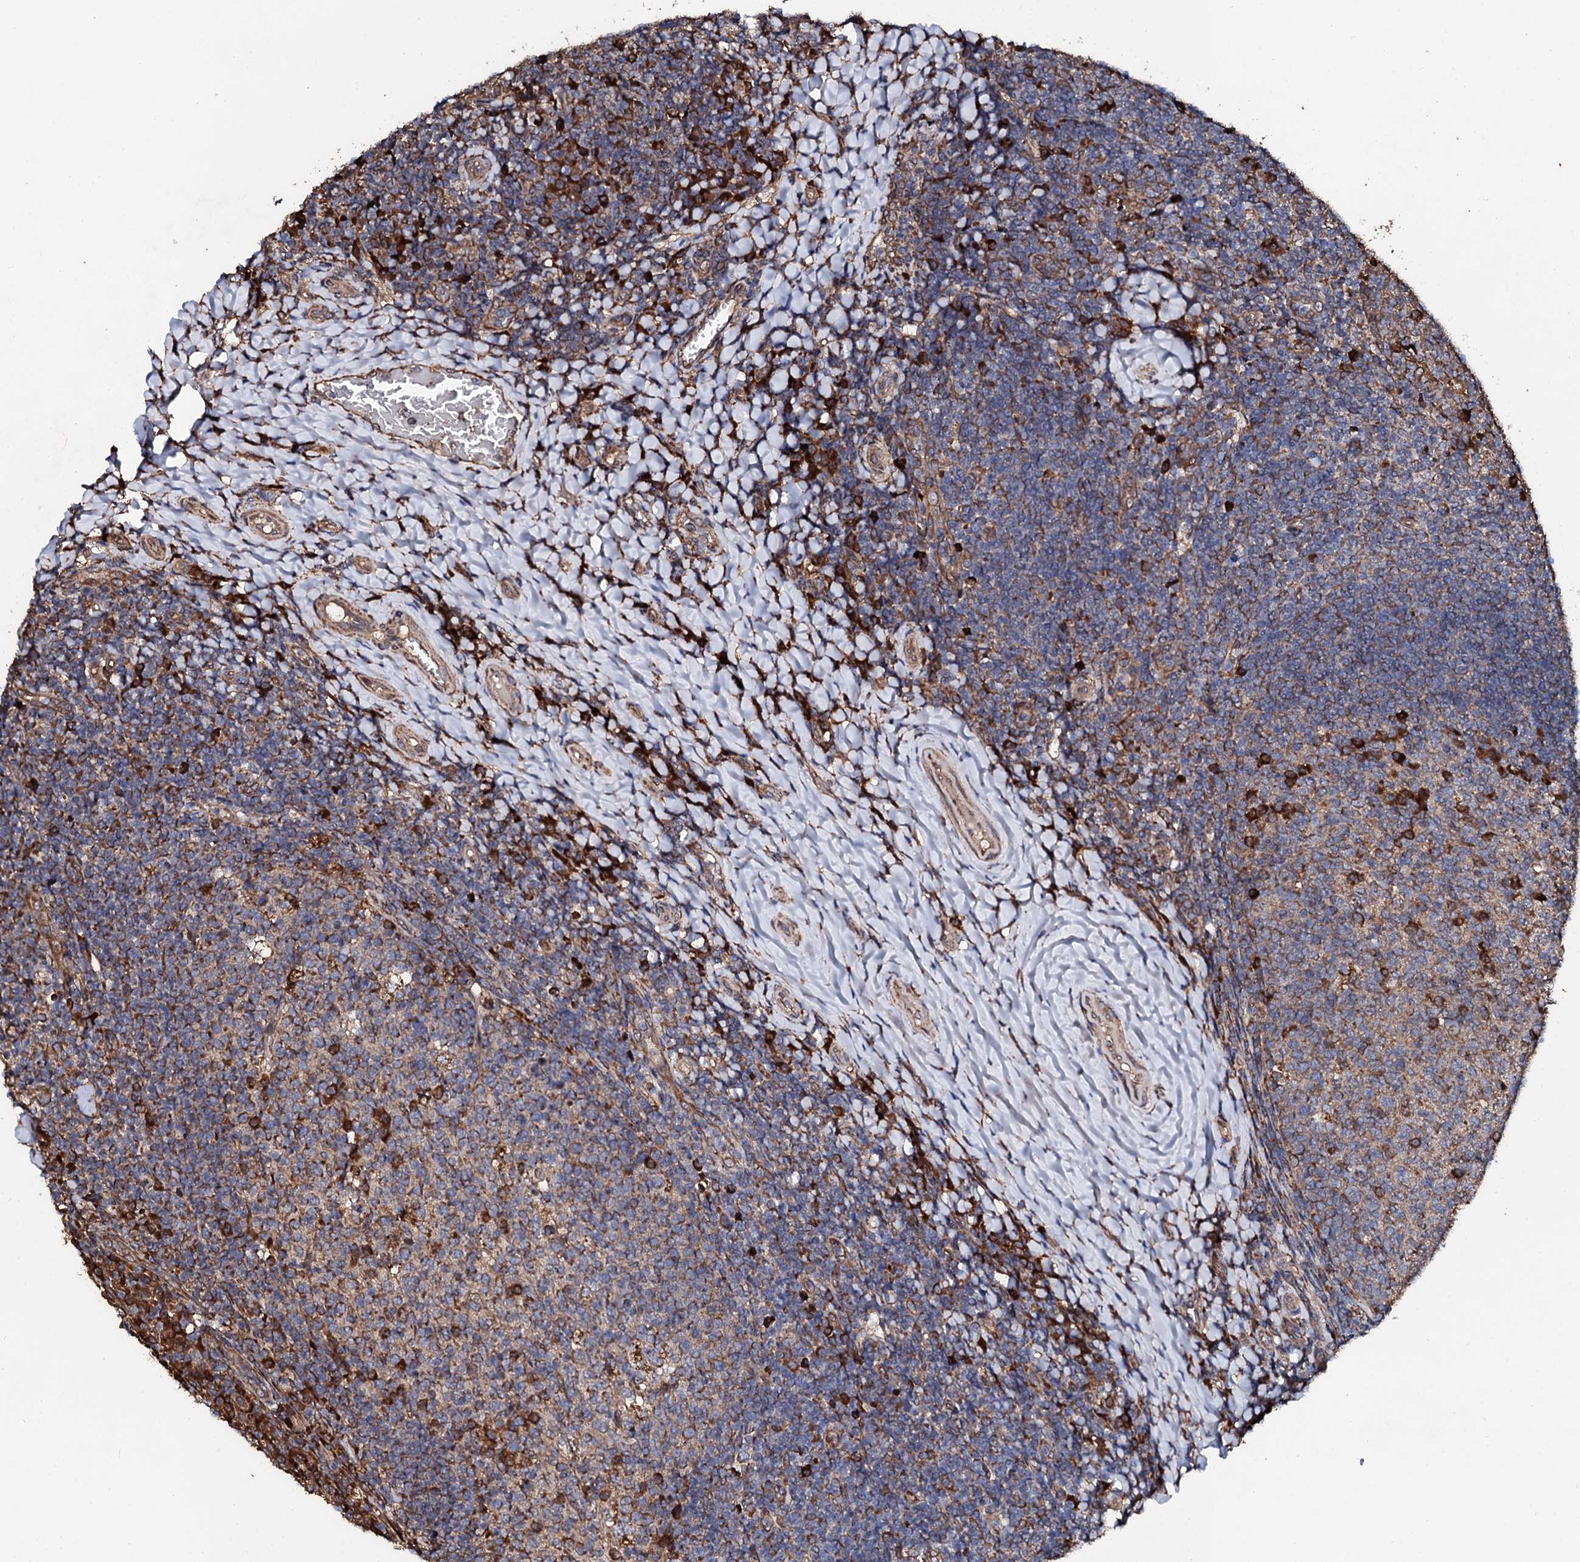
{"staining": {"intensity": "strong", "quantity": "<25%", "location": "cytoplasmic/membranous"}, "tissue": "tonsil", "cell_type": "Germinal center cells", "image_type": "normal", "snomed": [{"axis": "morphology", "description": "Normal tissue, NOS"}, {"axis": "topography", "description": "Tonsil"}], "caption": "Germinal center cells demonstrate strong cytoplasmic/membranous expression in about <25% of cells in normal tonsil.", "gene": "CKAP5", "patient": {"sex": "female", "age": 10}}